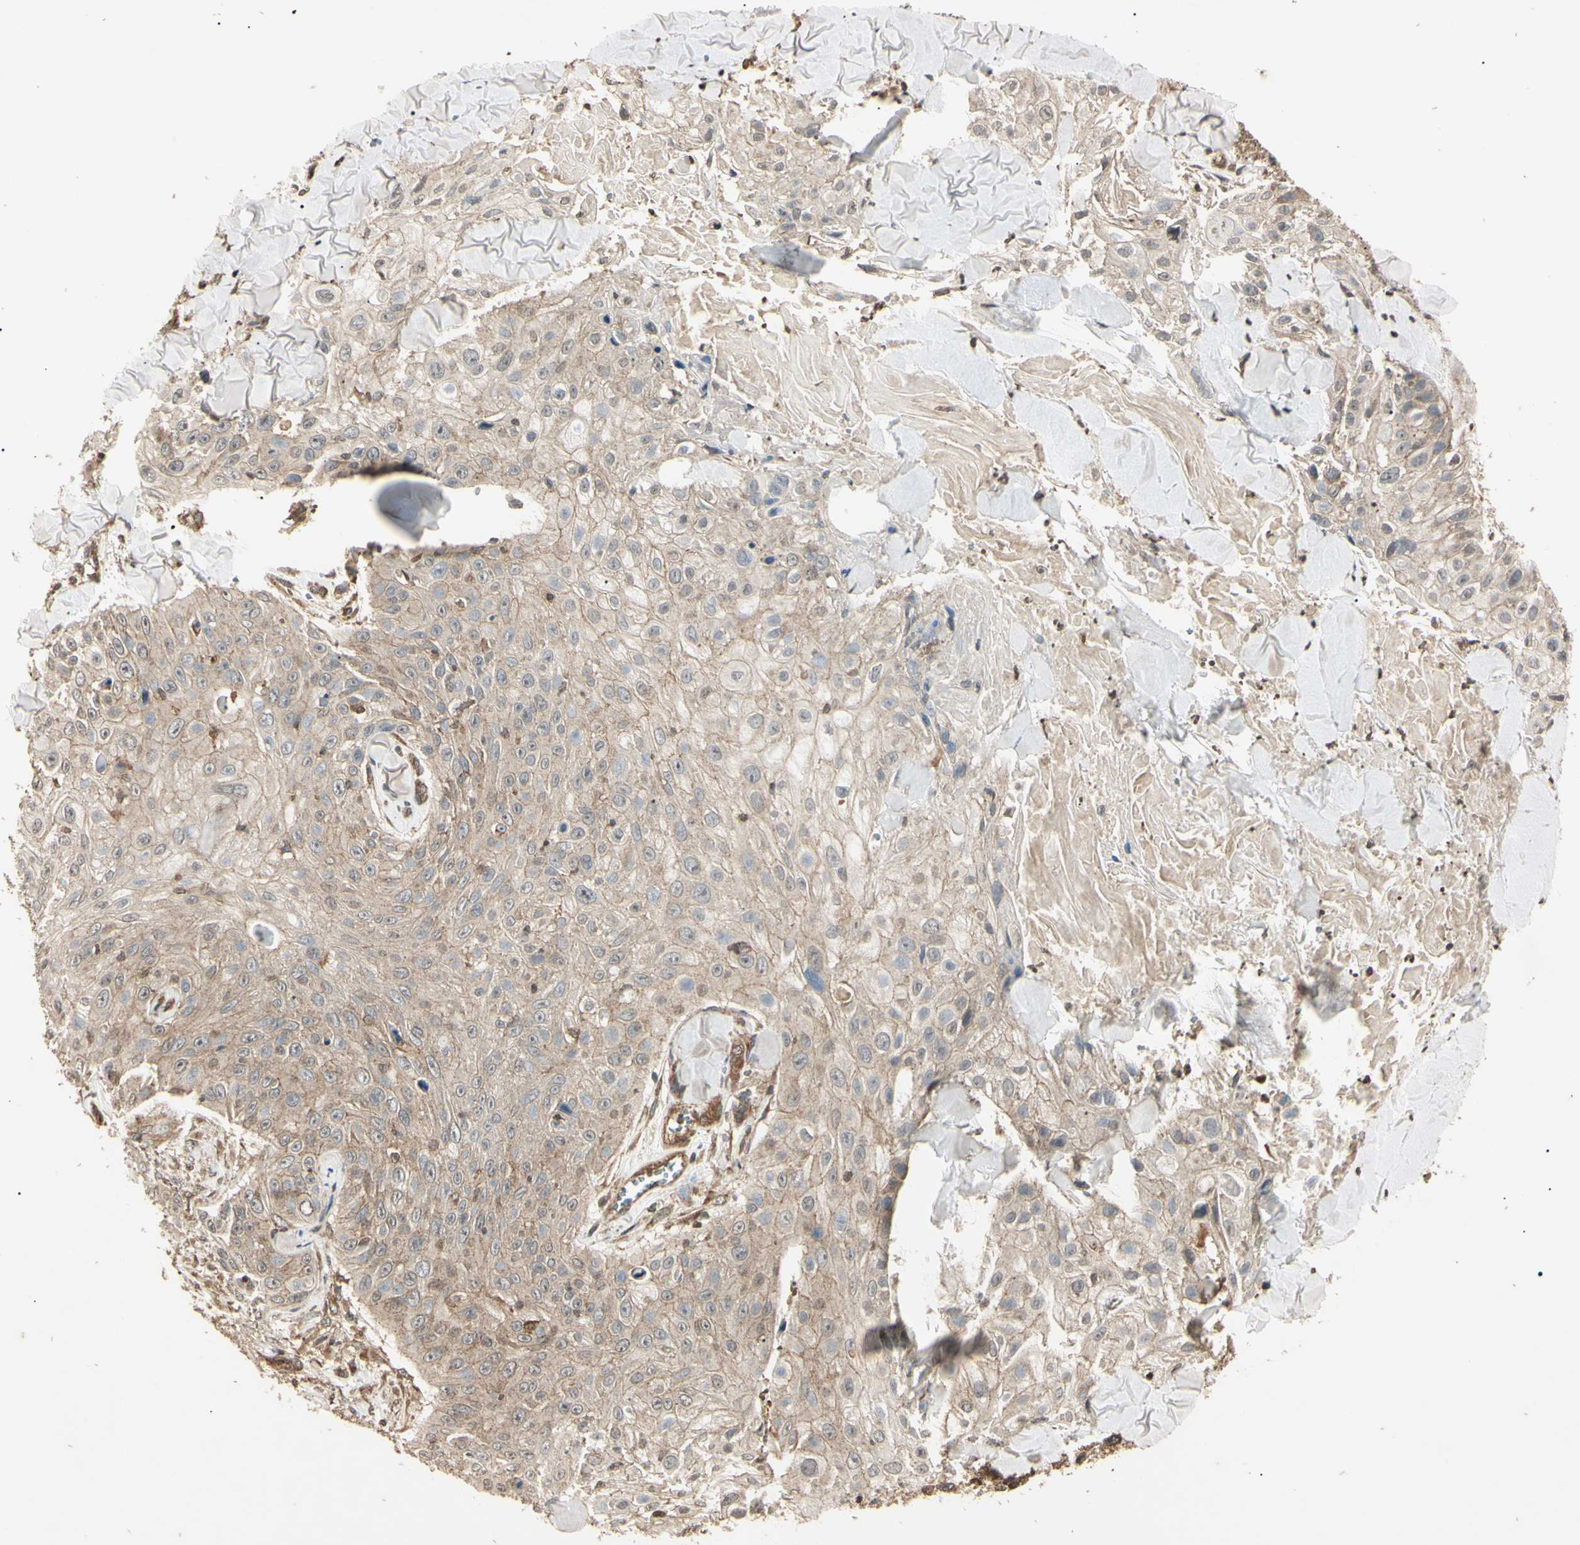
{"staining": {"intensity": "weak", "quantity": "25%-75%", "location": "cytoplasmic/membranous"}, "tissue": "skin cancer", "cell_type": "Tumor cells", "image_type": "cancer", "snomed": [{"axis": "morphology", "description": "Squamous cell carcinoma, NOS"}, {"axis": "topography", "description": "Skin"}], "caption": "This is an image of immunohistochemistry (IHC) staining of squamous cell carcinoma (skin), which shows weak positivity in the cytoplasmic/membranous of tumor cells.", "gene": "EPN1", "patient": {"sex": "male", "age": 86}}